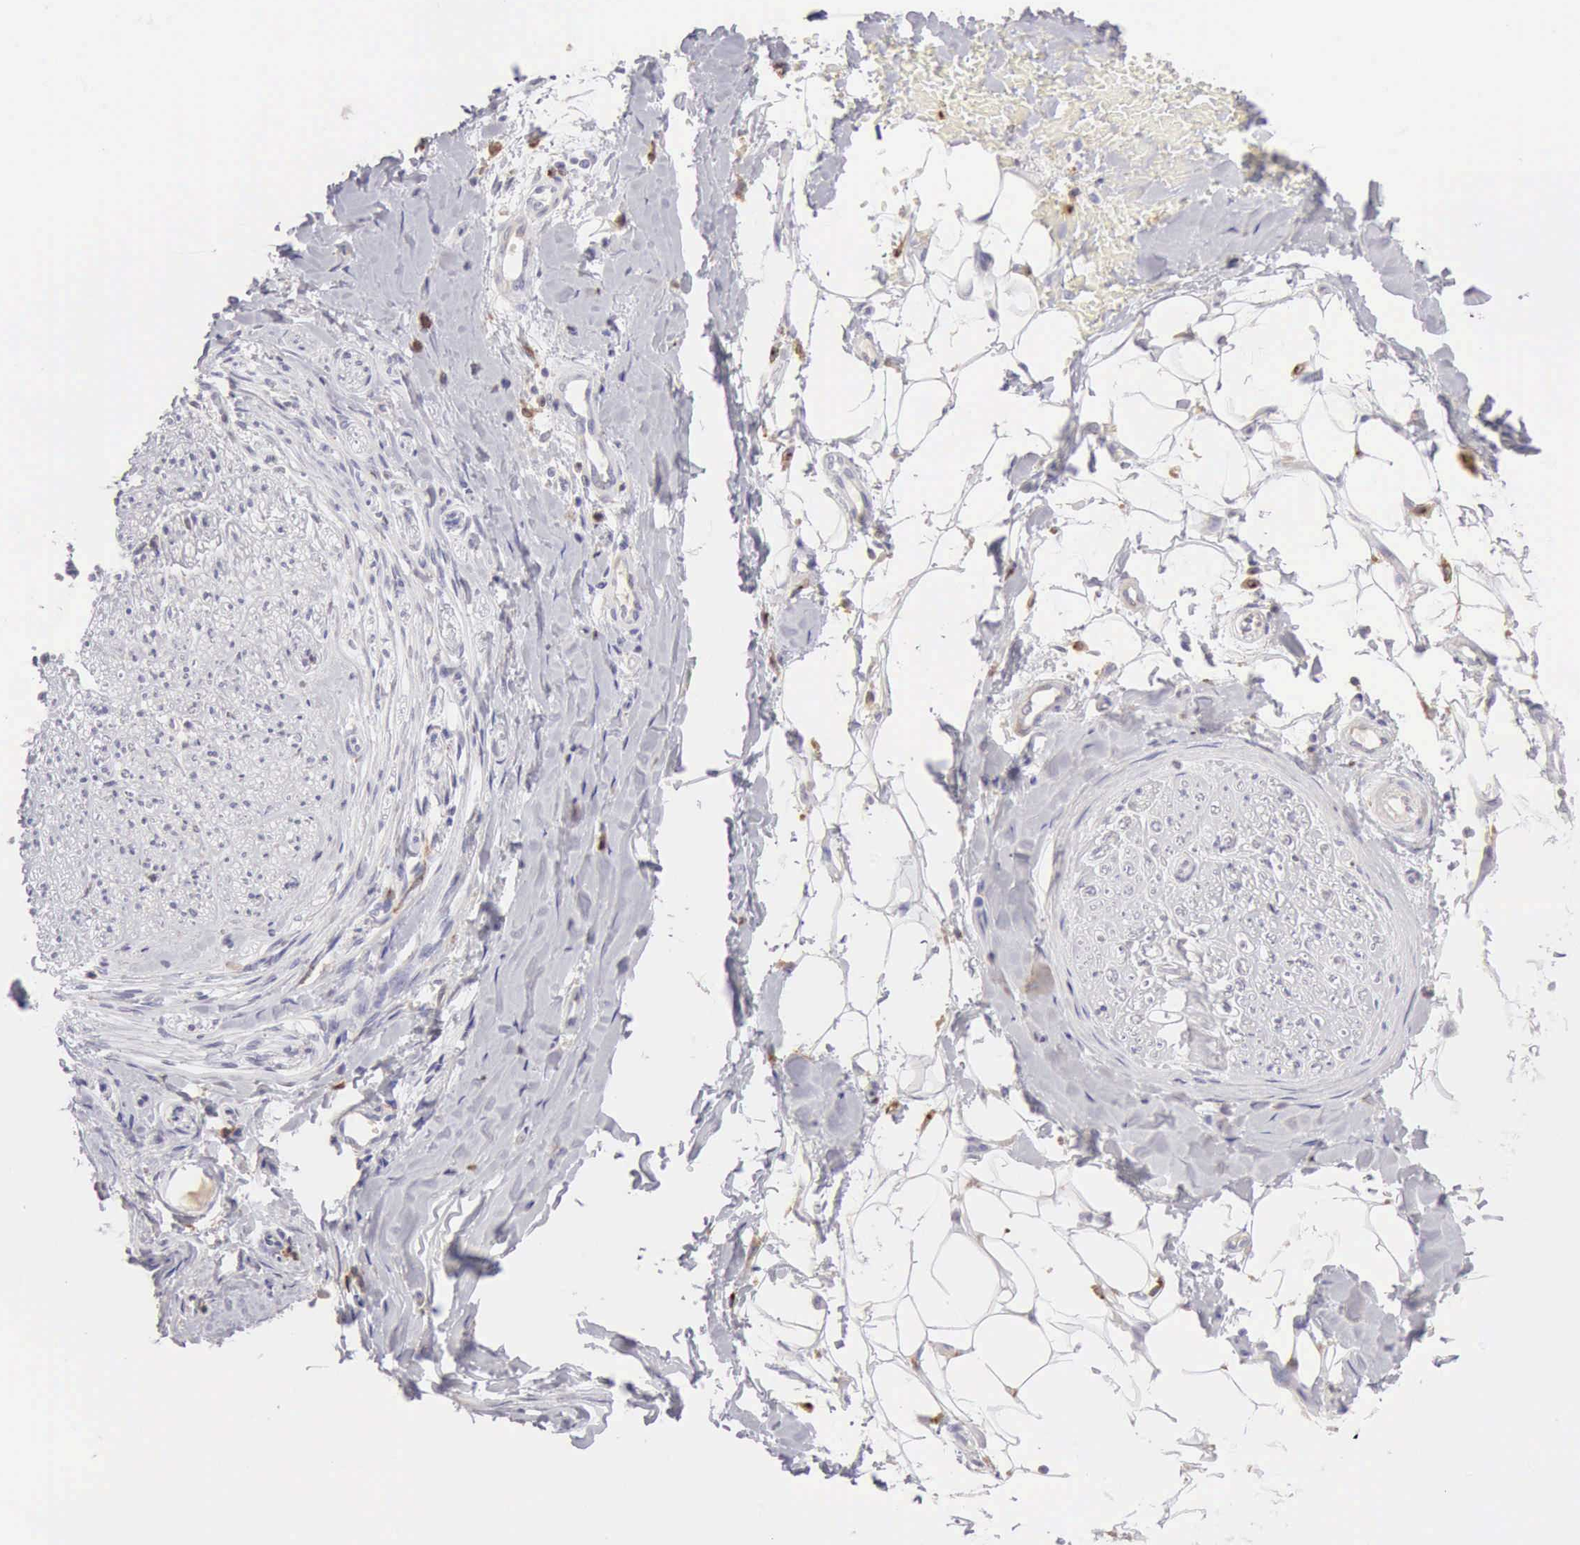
{"staining": {"intensity": "negative", "quantity": "none", "location": "none"}, "tissue": "adipose tissue", "cell_type": "Adipocytes", "image_type": "normal", "snomed": [{"axis": "morphology", "description": "Normal tissue, NOS"}, {"axis": "morphology", "description": "Squamous cell carcinoma, NOS"}, {"axis": "topography", "description": "Skin"}, {"axis": "topography", "description": "Peripheral nerve tissue"}], "caption": "The photomicrograph displays no staining of adipocytes in benign adipose tissue. Nuclei are stained in blue.", "gene": "RNASE1", "patient": {"sex": "male", "age": 83}}